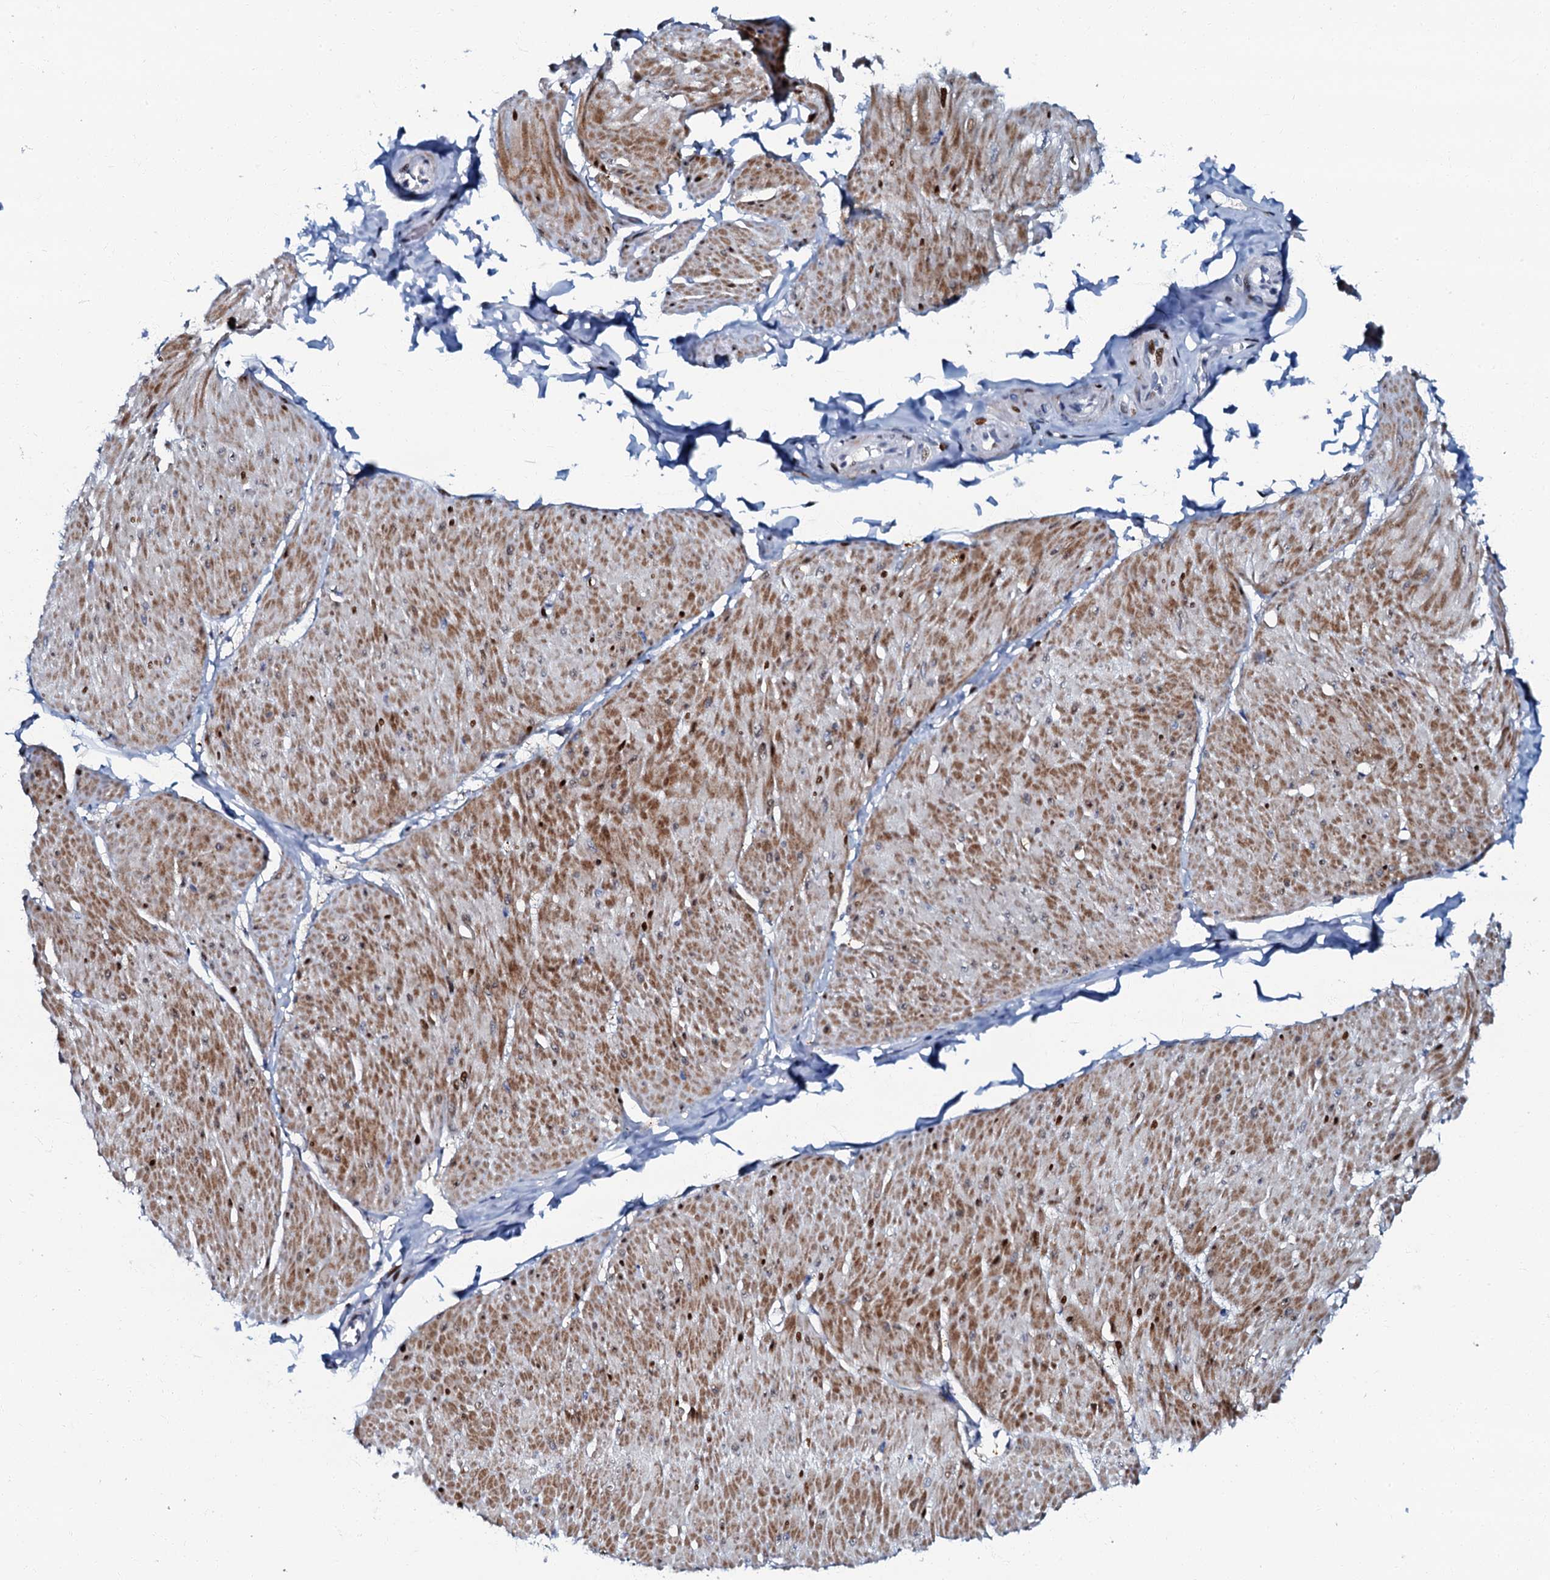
{"staining": {"intensity": "moderate", "quantity": ">75%", "location": "cytoplasmic/membranous,nuclear"}, "tissue": "smooth muscle", "cell_type": "Smooth muscle cells", "image_type": "normal", "snomed": [{"axis": "morphology", "description": "Urothelial carcinoma, High grade"}, {"axis": "topography", "description": "Urinary bladder"}], "caption": "A micrograph of smooth muscle stained for a protein reveals moderate cytoplasmic/membranous,nuclear brown staining in smooth muscle cells.", "gene": "MFSD5", "patient": {"sex": "male", "age": 46}}